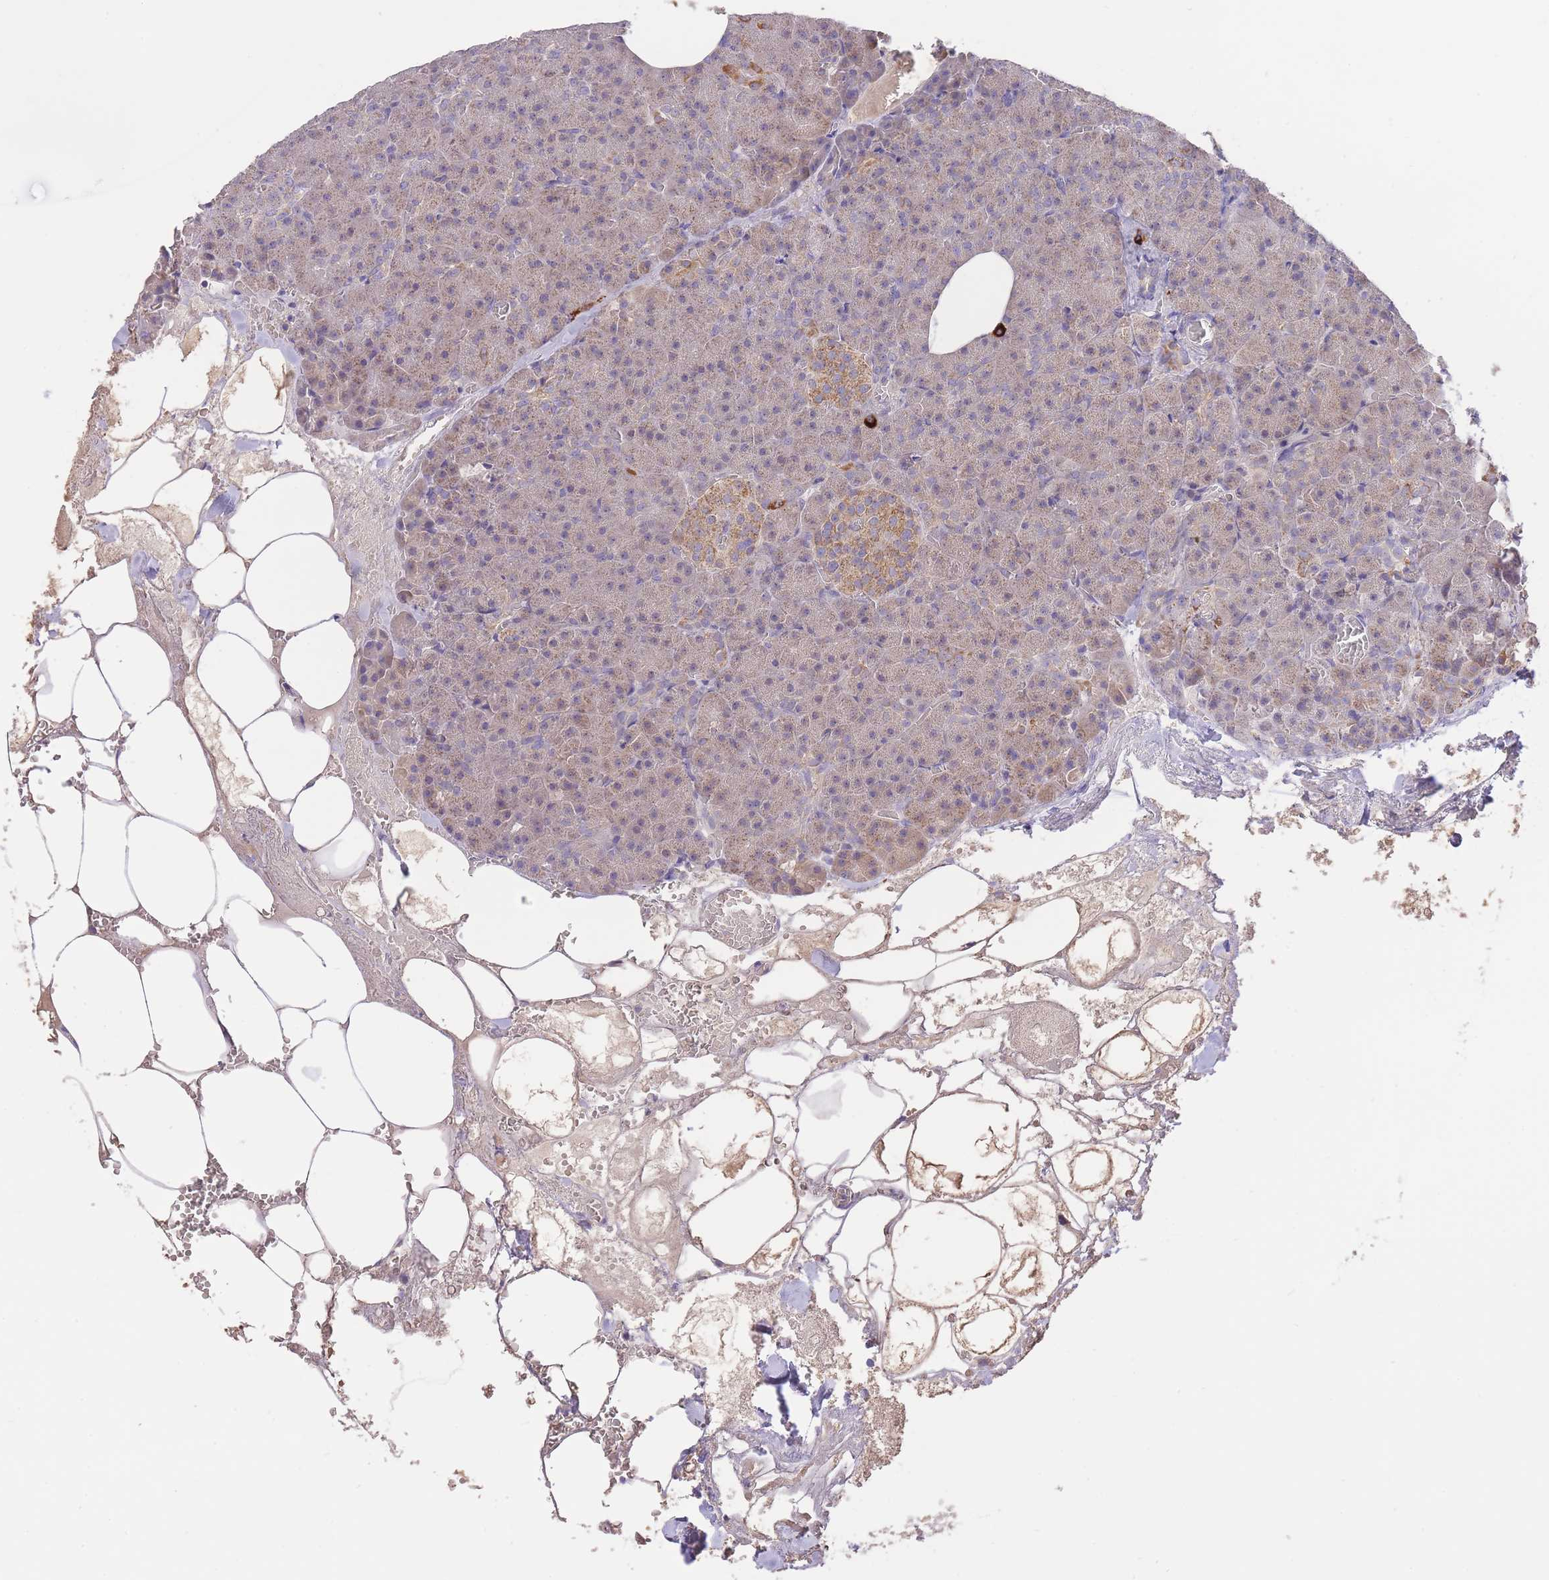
{"staining": {"intensity": "weak", "quantity": ">75%", "location": "cytoplasmic/membranous"}, "tissue": "pancreas", "cell_type": "Exocrine glandular cells", "image_type": "normal", "snomed": [{"axis": "morphology", "description": "Normal tissue, NOS"}, {"axis": "topography", "description": "Pancreas"}], "caption": "DAB (3,3'-diaminobenzidine) immunohistochemical staining of unremarkable human pancreas shows weak cytoplasmic/membranous protein expression in about >75% of exocrine glandular cells. (Brightfield microscopy of DAB IHC at high magnification).", "gene": "PREP", "patient": {"sex": "female", "age": 74}}